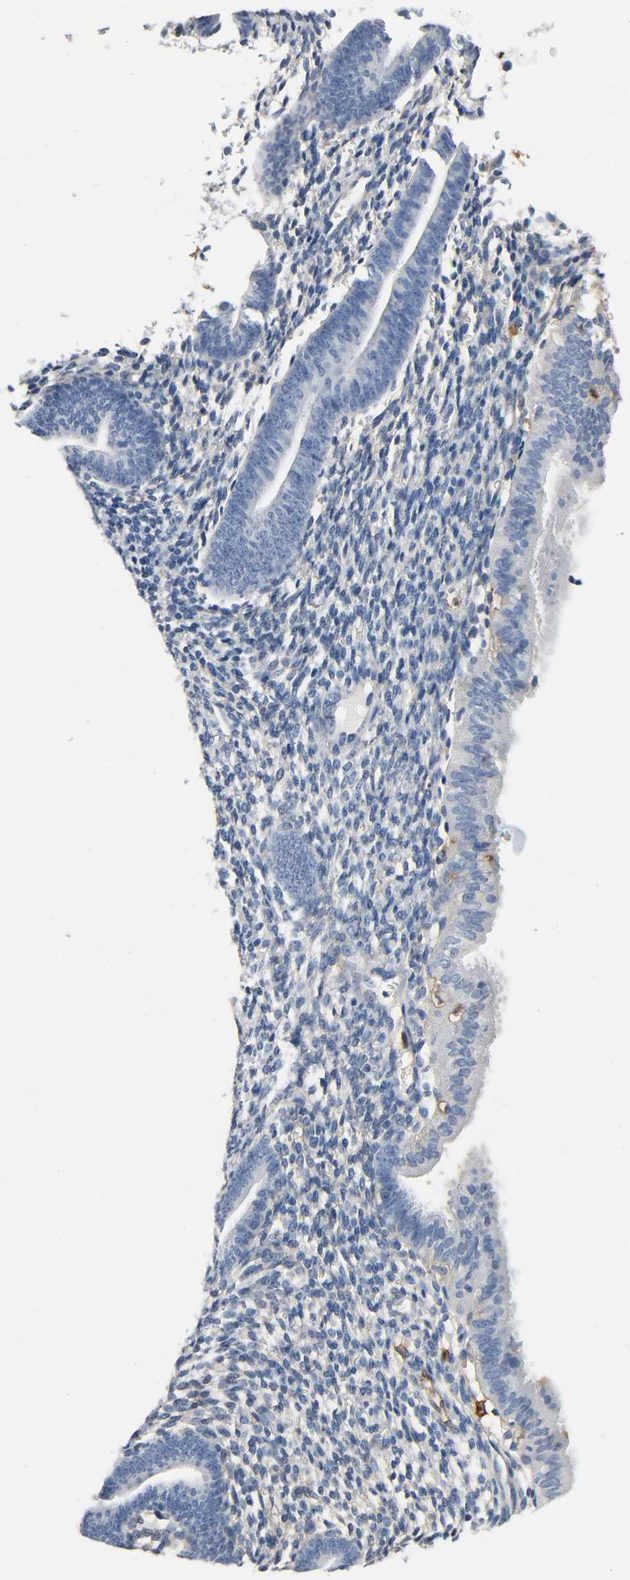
{"staining": {"intensity": "moderate", "quantity": ">75%", "location": "cytoplasmic/membranous"}, "tissue": "endometrium", "cell_type": "Cells in endometrial stroma", "image_type": "normal", "snomed": [{"axis": "morphology", "description": "Normal tissue, NOS"}, {"axis": "topography", "description": "Smooth muscle"}, {"axis": "topography", "description": "Endometrium"}], "caption": "This is an image of IHC staining of unremarkable endometrium, which shows moderate staining in the cytoplasmic/membranous of cells in endometrial stroma.", "gene": "ANPEP", "patient": {"sex": "female", "age": 57}}